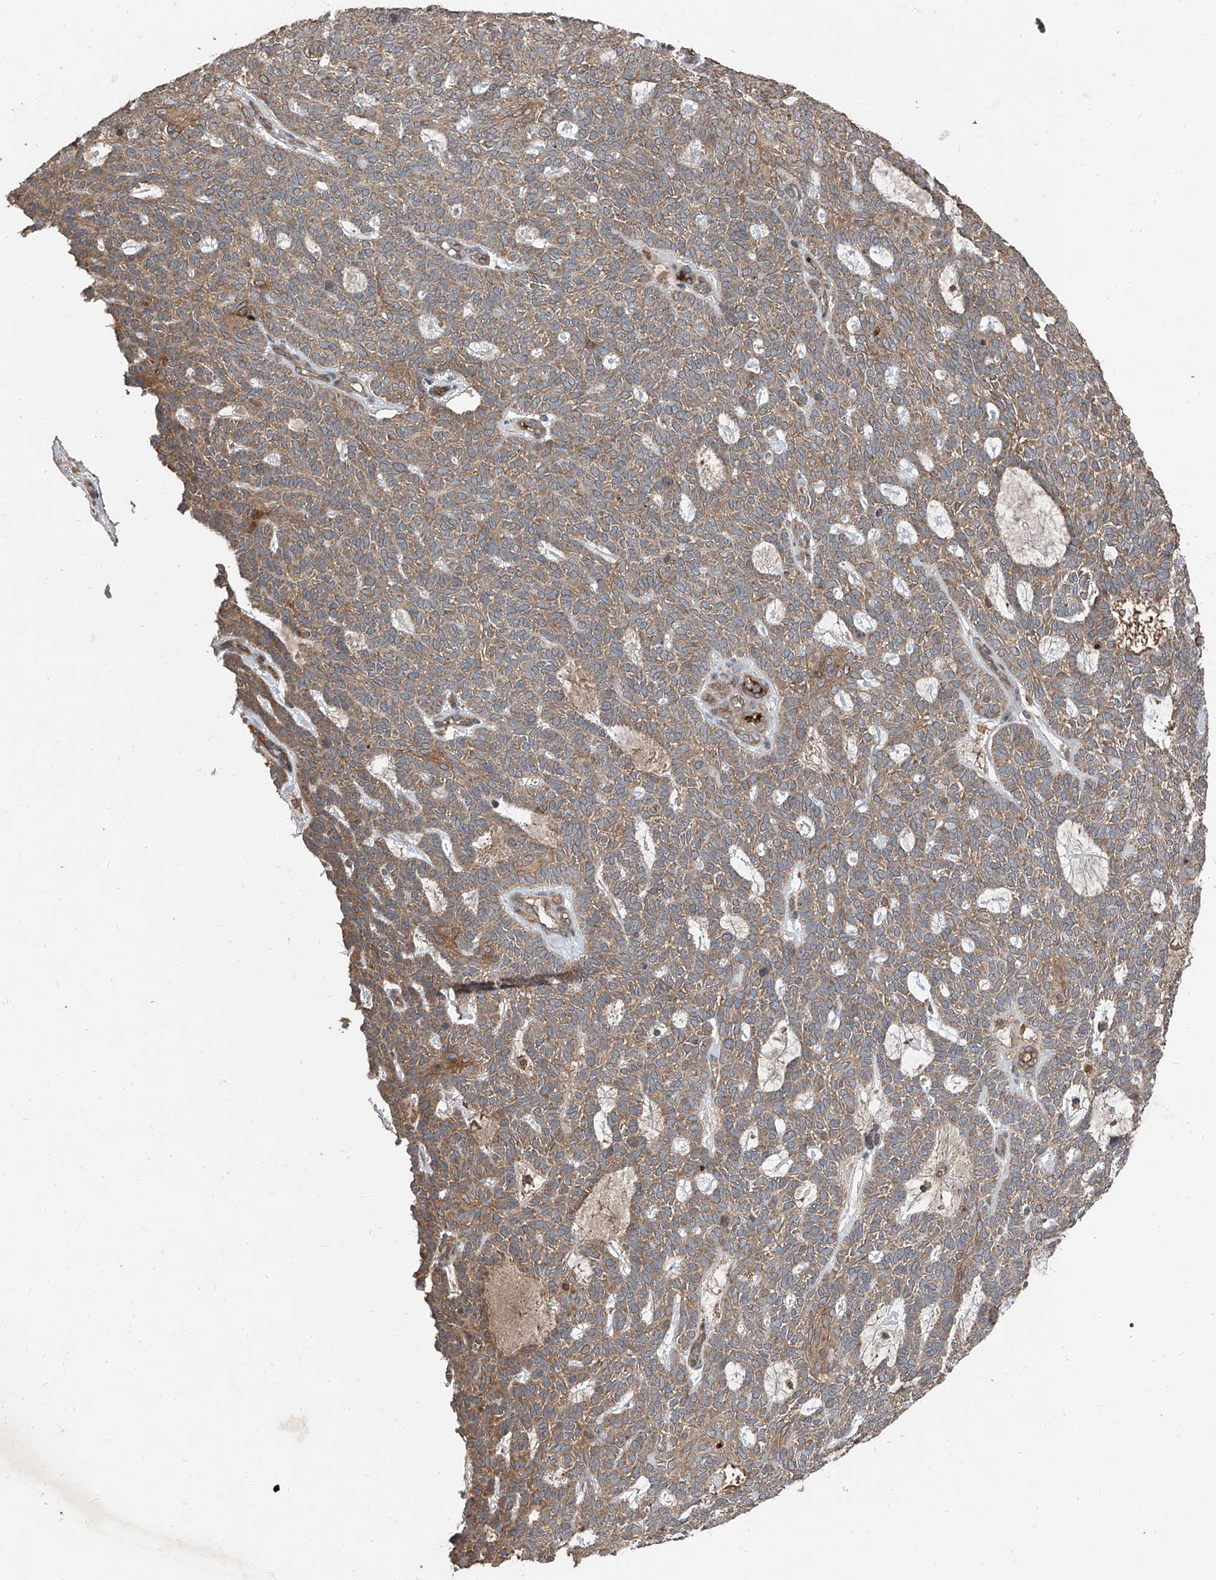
{"staining": {"intensity": "moderate", "quantity": ">75%", "location": "cytoplasmic/membranous"}, "tissue": "skin cancer", "cell_type": "Tumor cells", "image_type": "cancer", "snomed": [{"axis": "morphology", "description": "Squamous cell carcinoma, NOS"}, {"axis": "topography", "description": "Skin"}], "caption": "Tumor cells exhibit medium levels of moderate cytoplasmic/membranous staining in approximately >75% of cells in skin cancer (squamous cell carcinoma). (DAB (3,3'-diaminobenzidine) IHC with brightfield microscopy, high magnification).", "gene": "CCN1", "patient": {"sex": "female", "age": 90}}